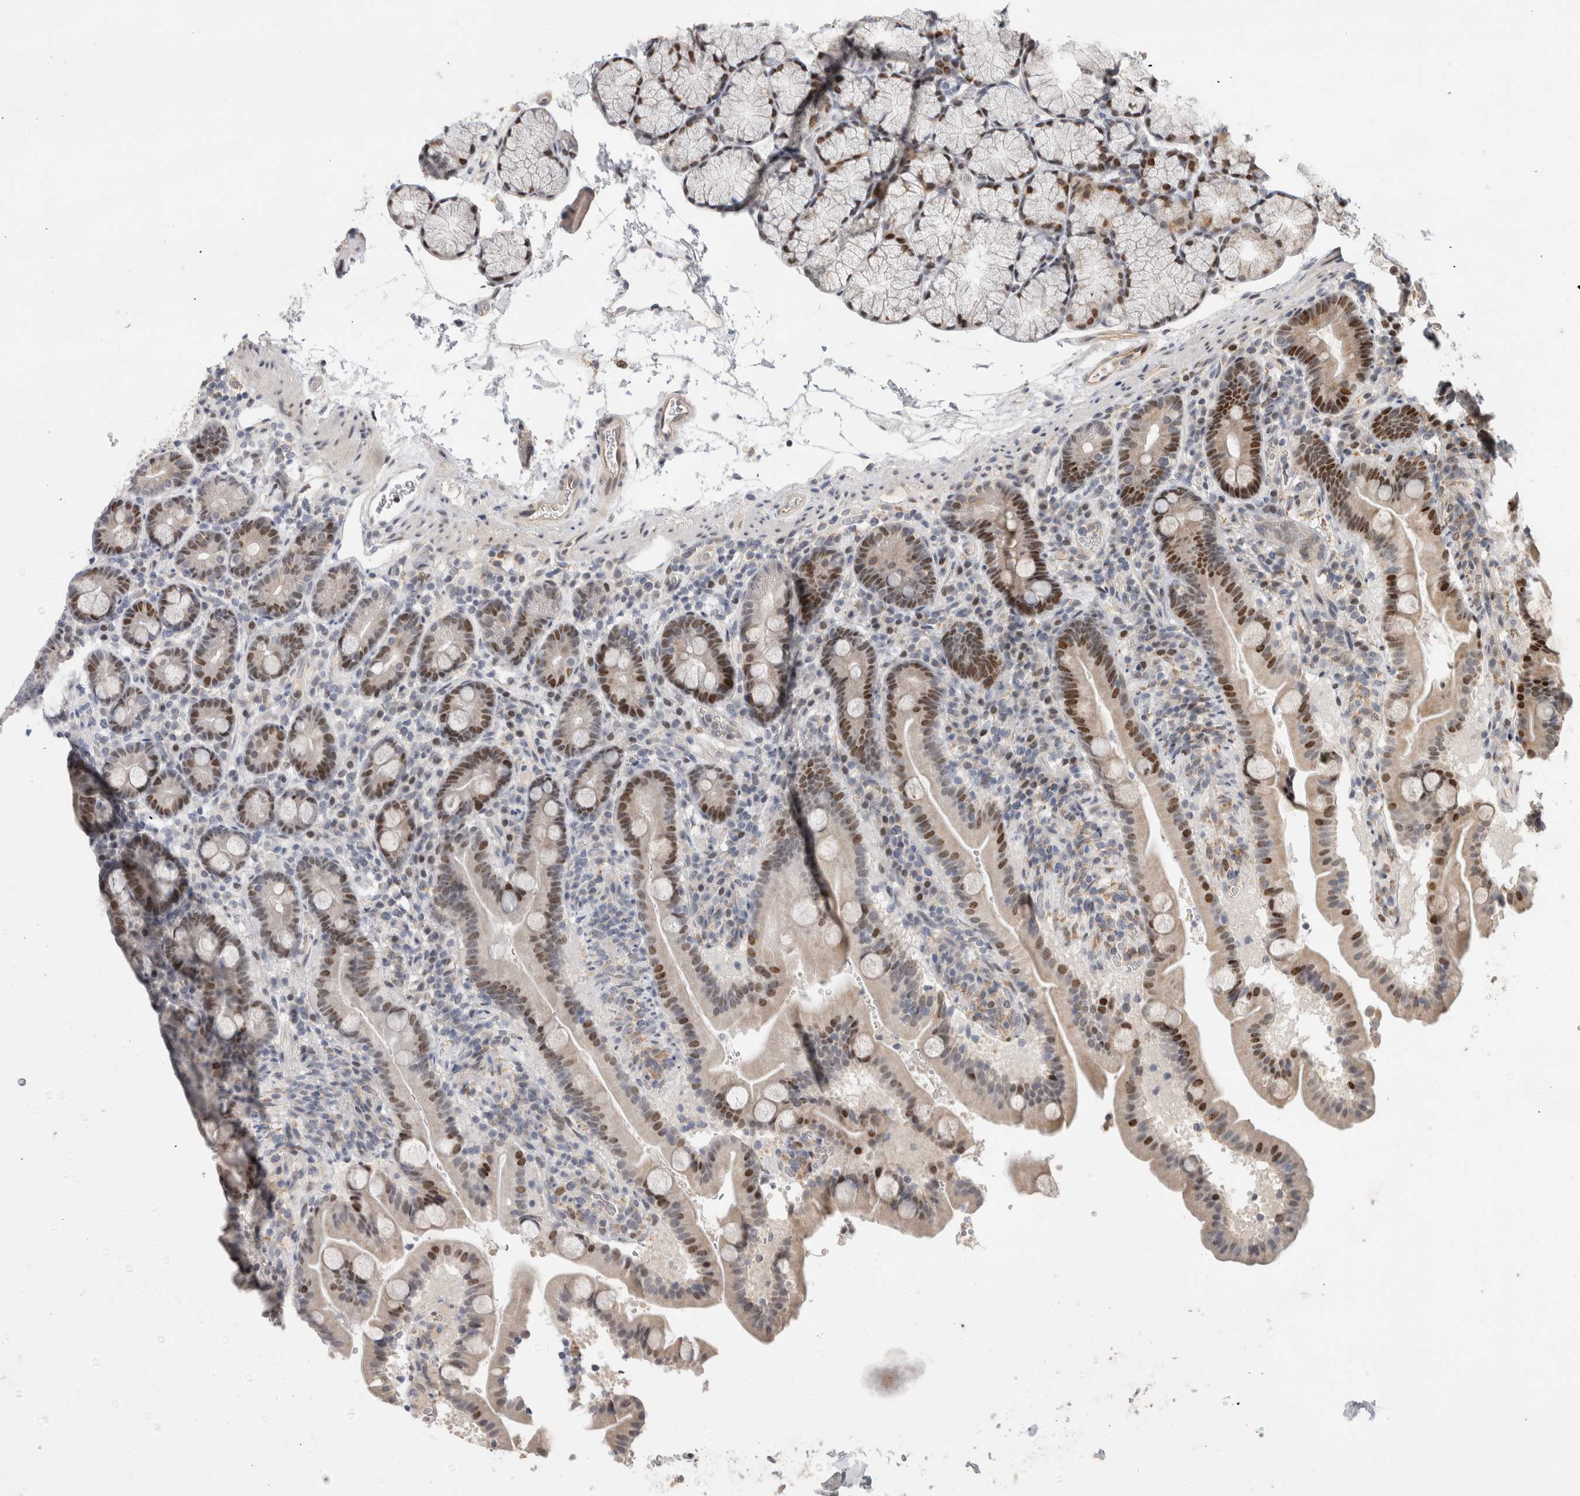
{"staining": {"intensity": "strong", "quantity": "25%-75%", "location": "nuclear"}, "tissue": "duodenum", "cell_type": "Glandular cells", "image_type": "normal", "snomed": [{"axis": "morphology", "description": "Normal tissue, NOS"}, {"axis": "topography", "description": "Duodenum"}], "caption": "Duodenum stained for a protein (brown) exhibits strong nuclear positive expression in about 25%-75% of glandular cells.", "gene": "C8orf58", "patient": {"sex": "male", "age": 54}}